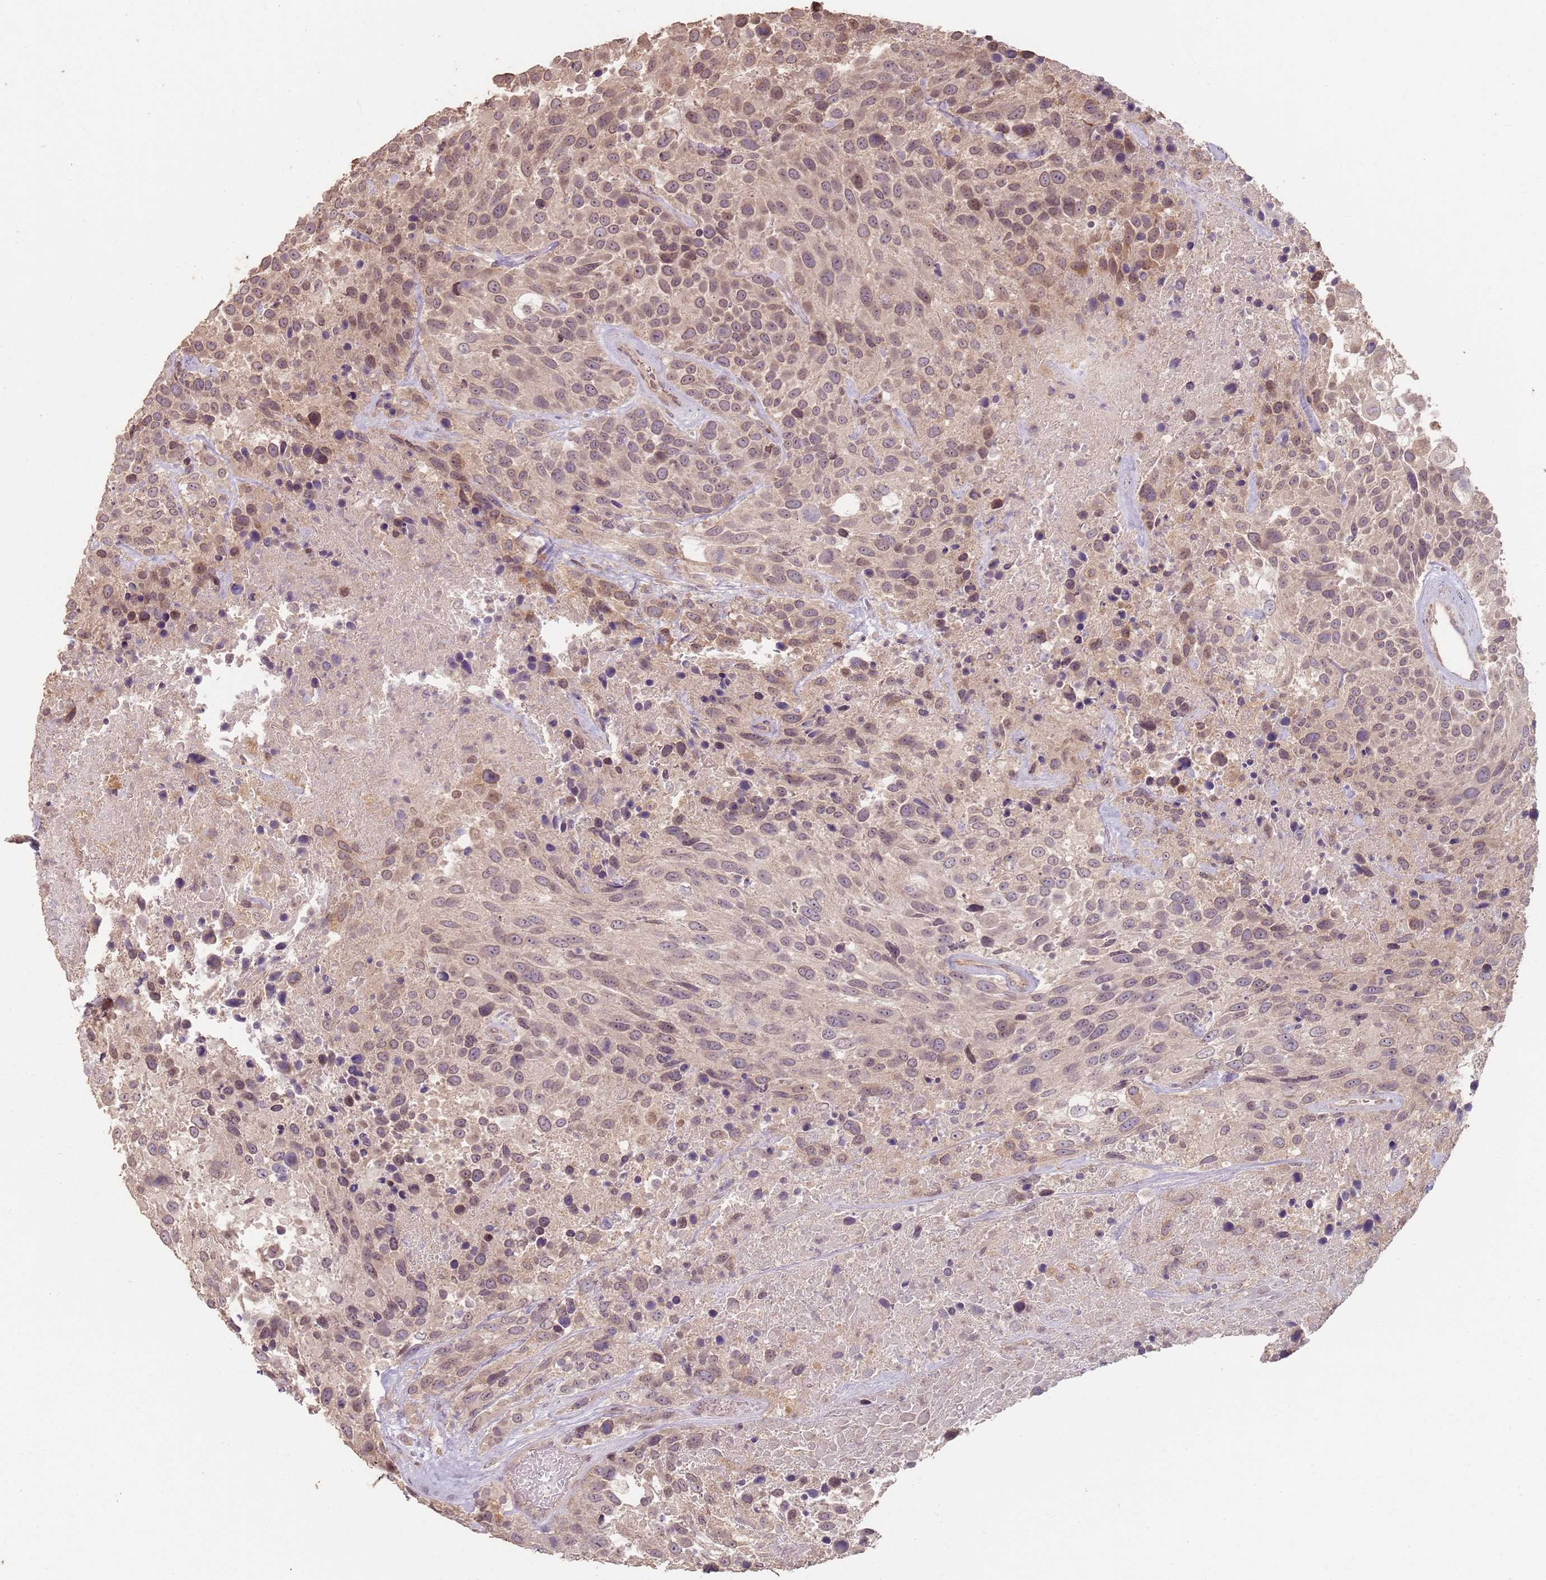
{"staining": {"intensity": "moderate", "quantity": "<25%", "location": "cytoplasmic/membranous,nuclear"}, "tissue": "urothelial cancer", "cell_type": "Tumor cells", "image_type": "cancer", "snomed": [{"axis": "morphology", "description": "Urothelial carcinoma, High grade"}, {"axis": "topography", "description": "Urinary bladder"}], "caption": "Immunohistochemistry staining of urothelial cancer, which demonstrates low levels of moderate cytoplasmic/membranous and nuclear expression in about <25% of tumor cells indicating moderate cytoplasmic/membranous and nuclear protein staining. The staining was performed using DAB (brown) for protein detection and nuclei were counterstained in hematoxylin (blue).", "gene": "CCDC168", "patient": {"sex": "female", "age": 70}}